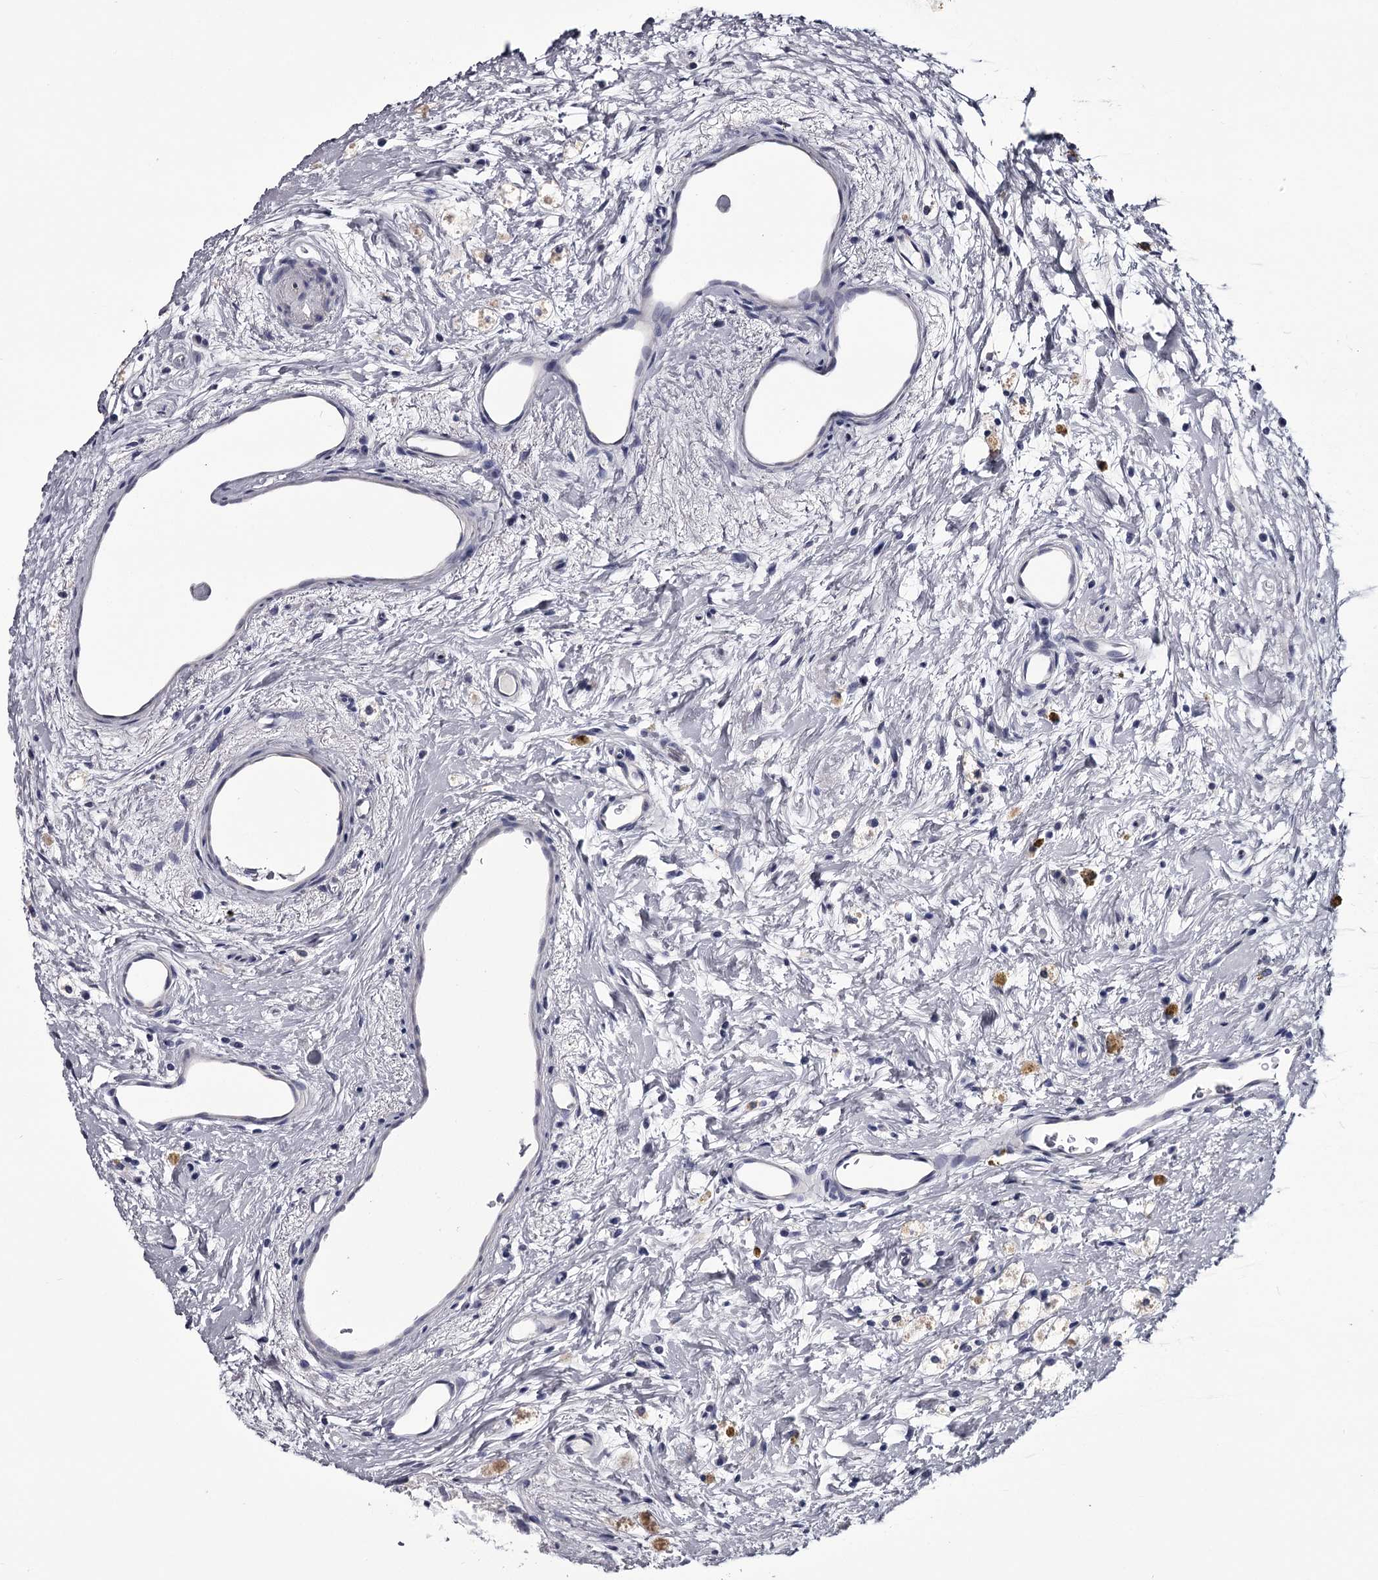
{"staining": {"intensity": "weak", "quantity": "<25%", "location": "nuclear"}, "tissue": "epididymis", "cell_type": "Glandular cells", "image_type": "normal", "snomed": [{"axis": "morphology", "description": "Normal tissue, NOS"}, {"axis": "topography", "description": "Epididymis"}], "caption": "Glandular cells show no significant protein expression in benign epididymis.", "gene": "GSTO1", "patient": {"sex": "male", "age": 80}}